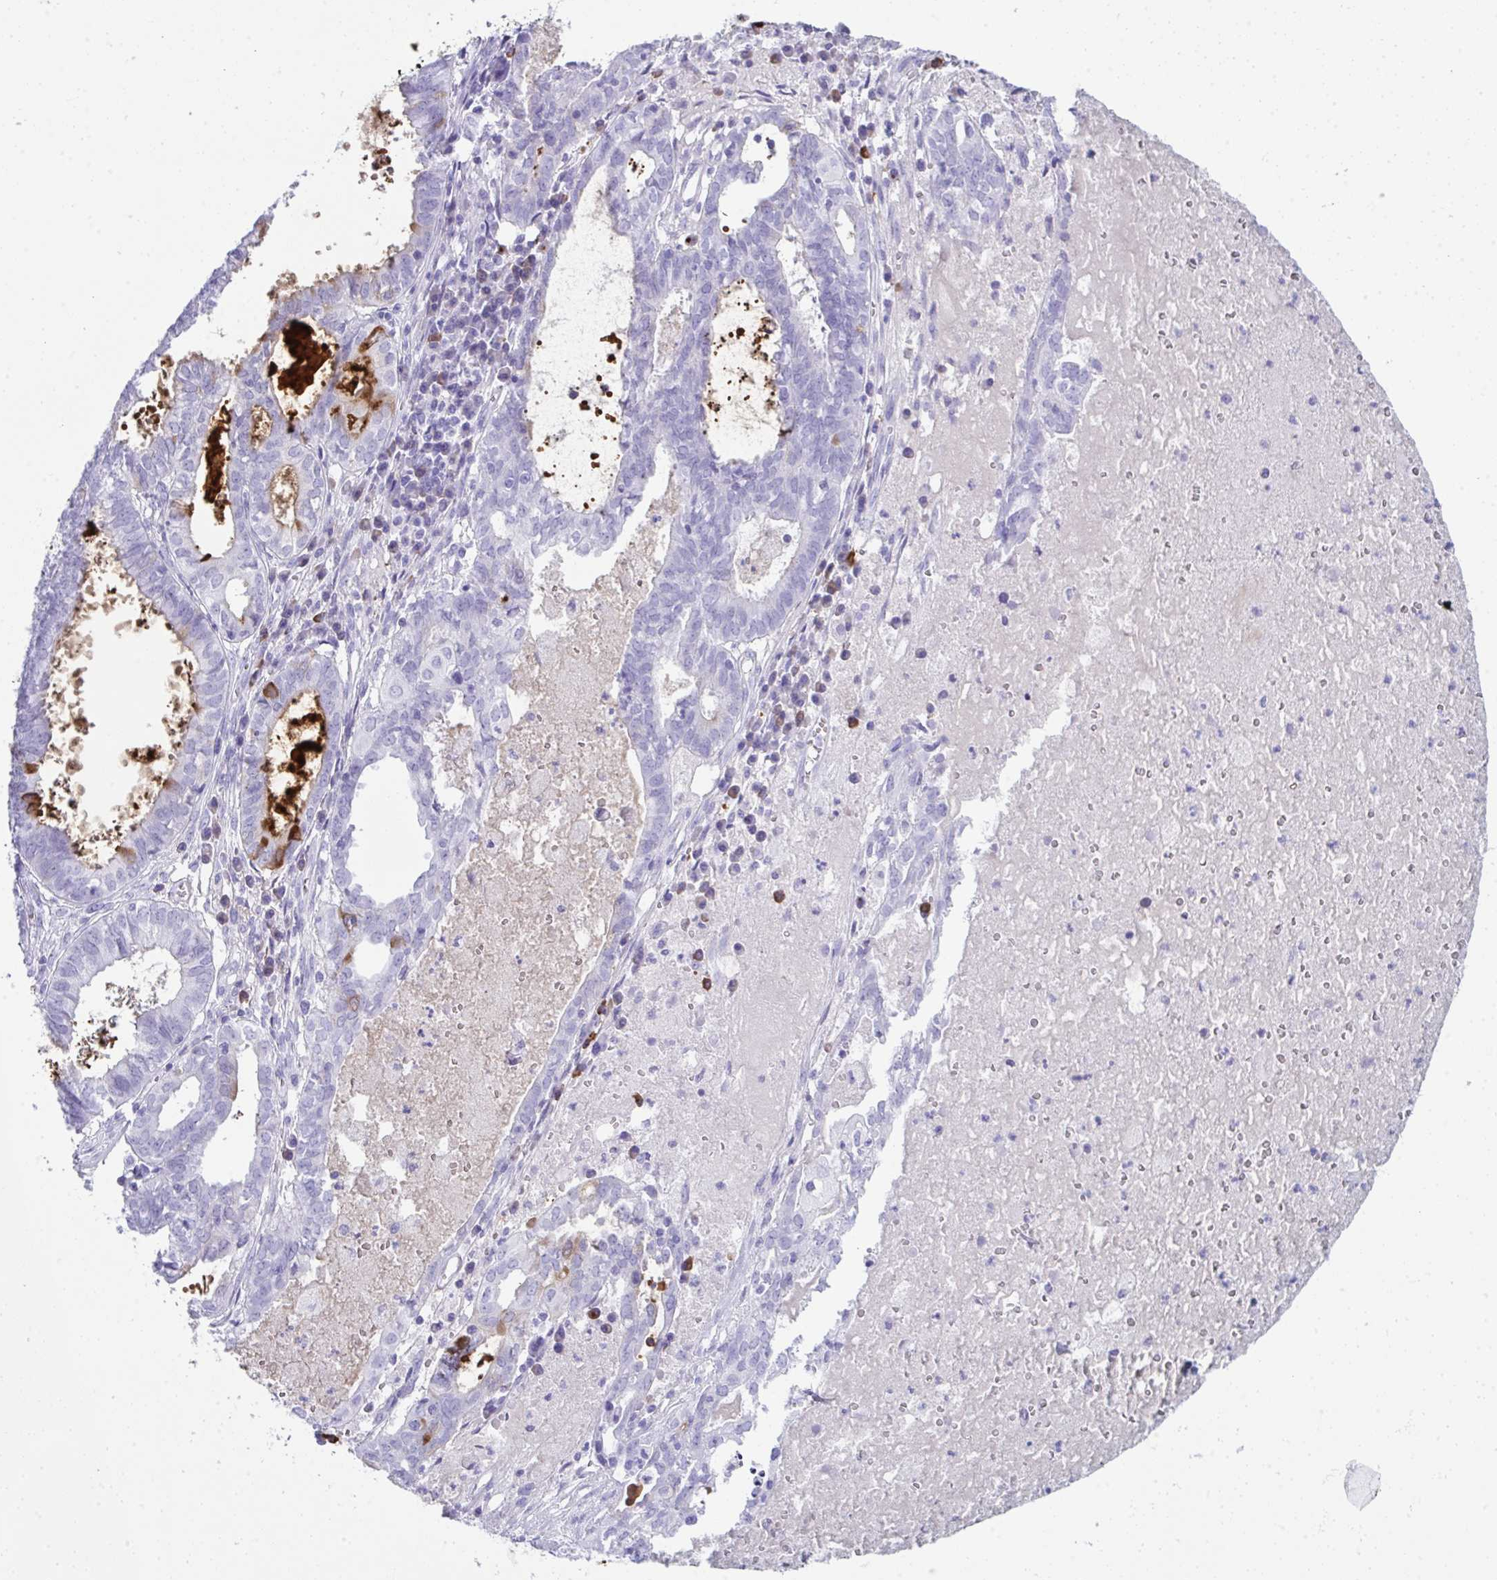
{"staining": {"intensity": "negative", "quantity": "none", "location": "none"}, "tissue": "ovarian cancer", "cell_type": "Tumor cells", "image_type": "cancer", "snomed": [{"axis": "morphology", "description": "Carcinoma, endometroid"}, {"axis": "topography", "description": "Ovary"}], "caption": "There is no significant positivity in tumor cells of ovarian cancer. (Immunohistochemistry (ihc), brightfield microscopy, high magnification).", "gene": "JCHAIN", "patient": {"sex": "female", "age": 64}}